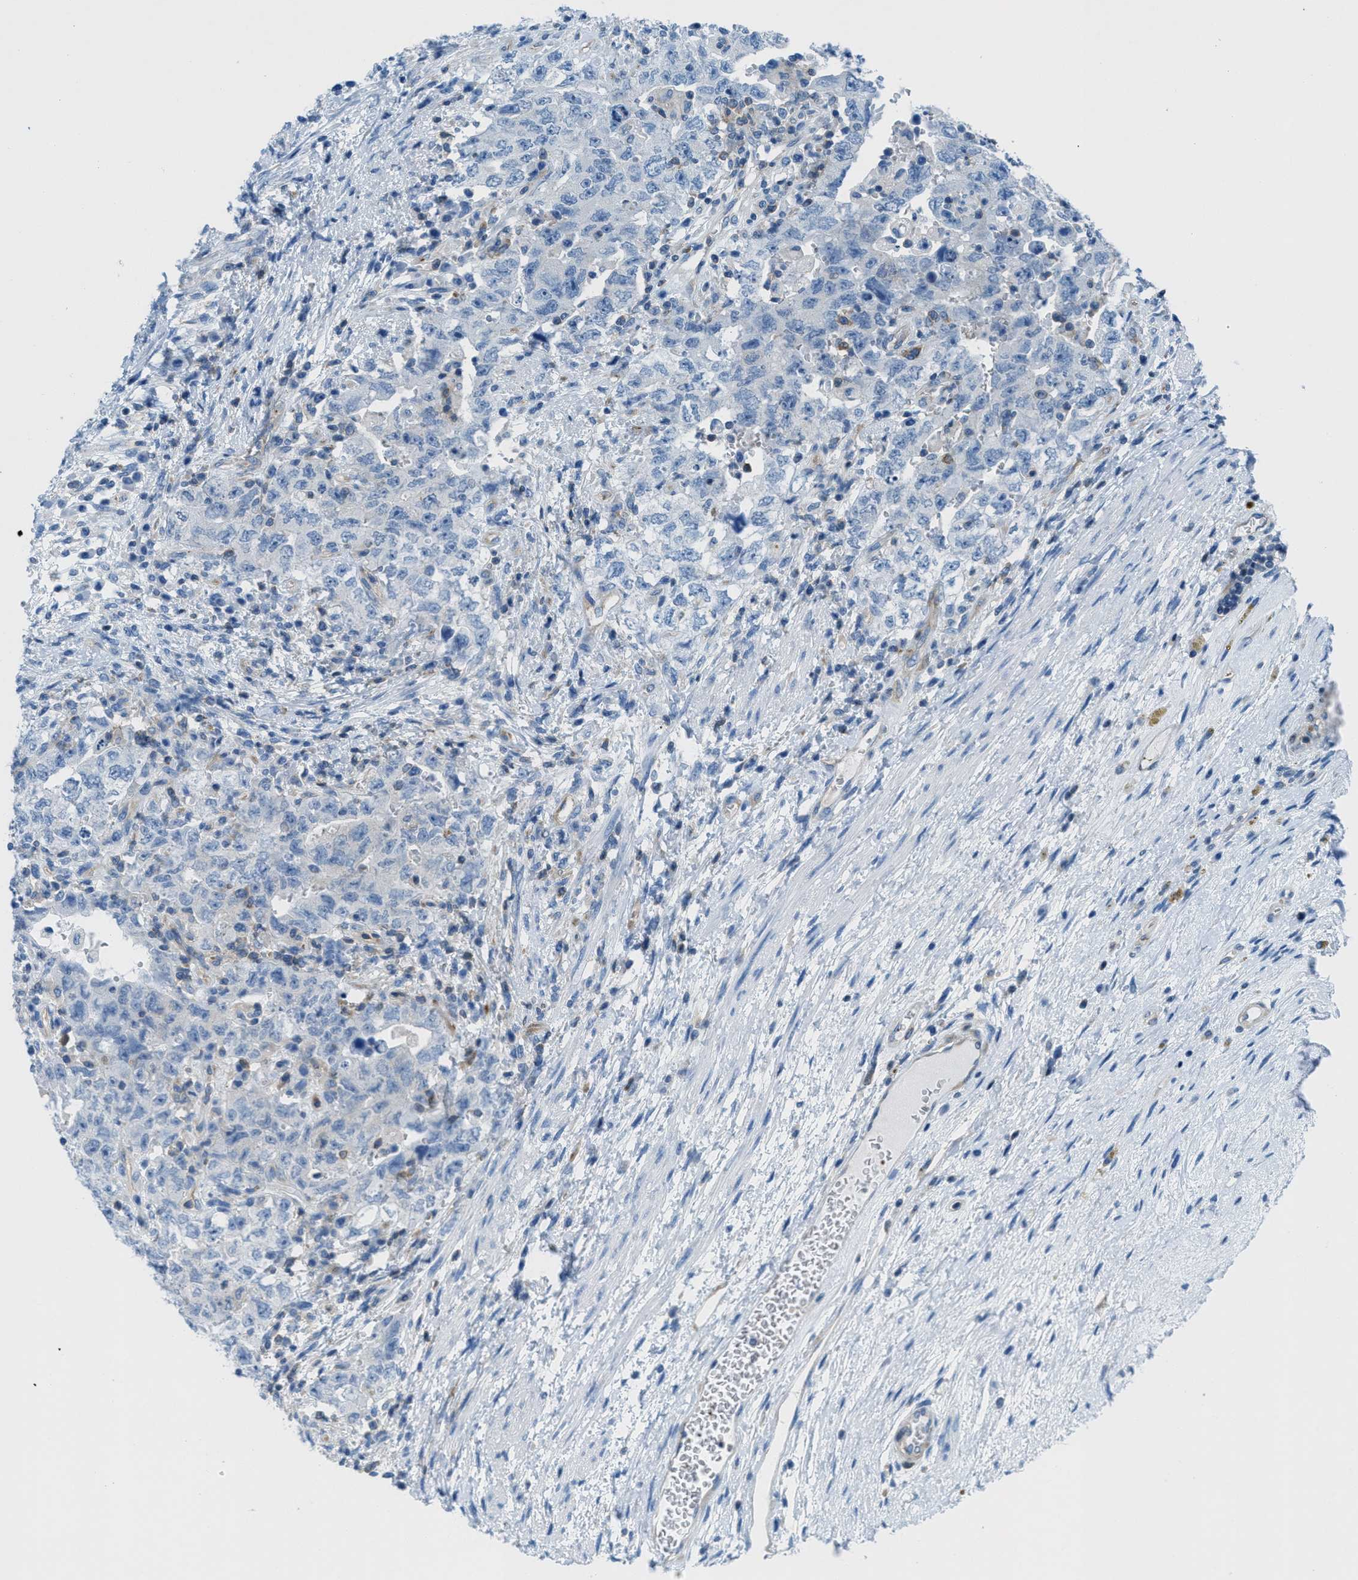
{"staining": {"intensity": "negative", "quantity": "none", "location": "none"}, "tissue": "testis cancer", "cell_type": "Tumor cells", "image_type": "cancer", "snomed": [{"axis": "morphology", "description": "Carcinoma, Embryonal, NOS"}, {"axis": "topography", "description": "Testis"}], "caption": "Tumor cells show no significant protein positivity in testis cancer.", "gene": "MAPRE2", "patient": {"sex": "male", "age": 26}}